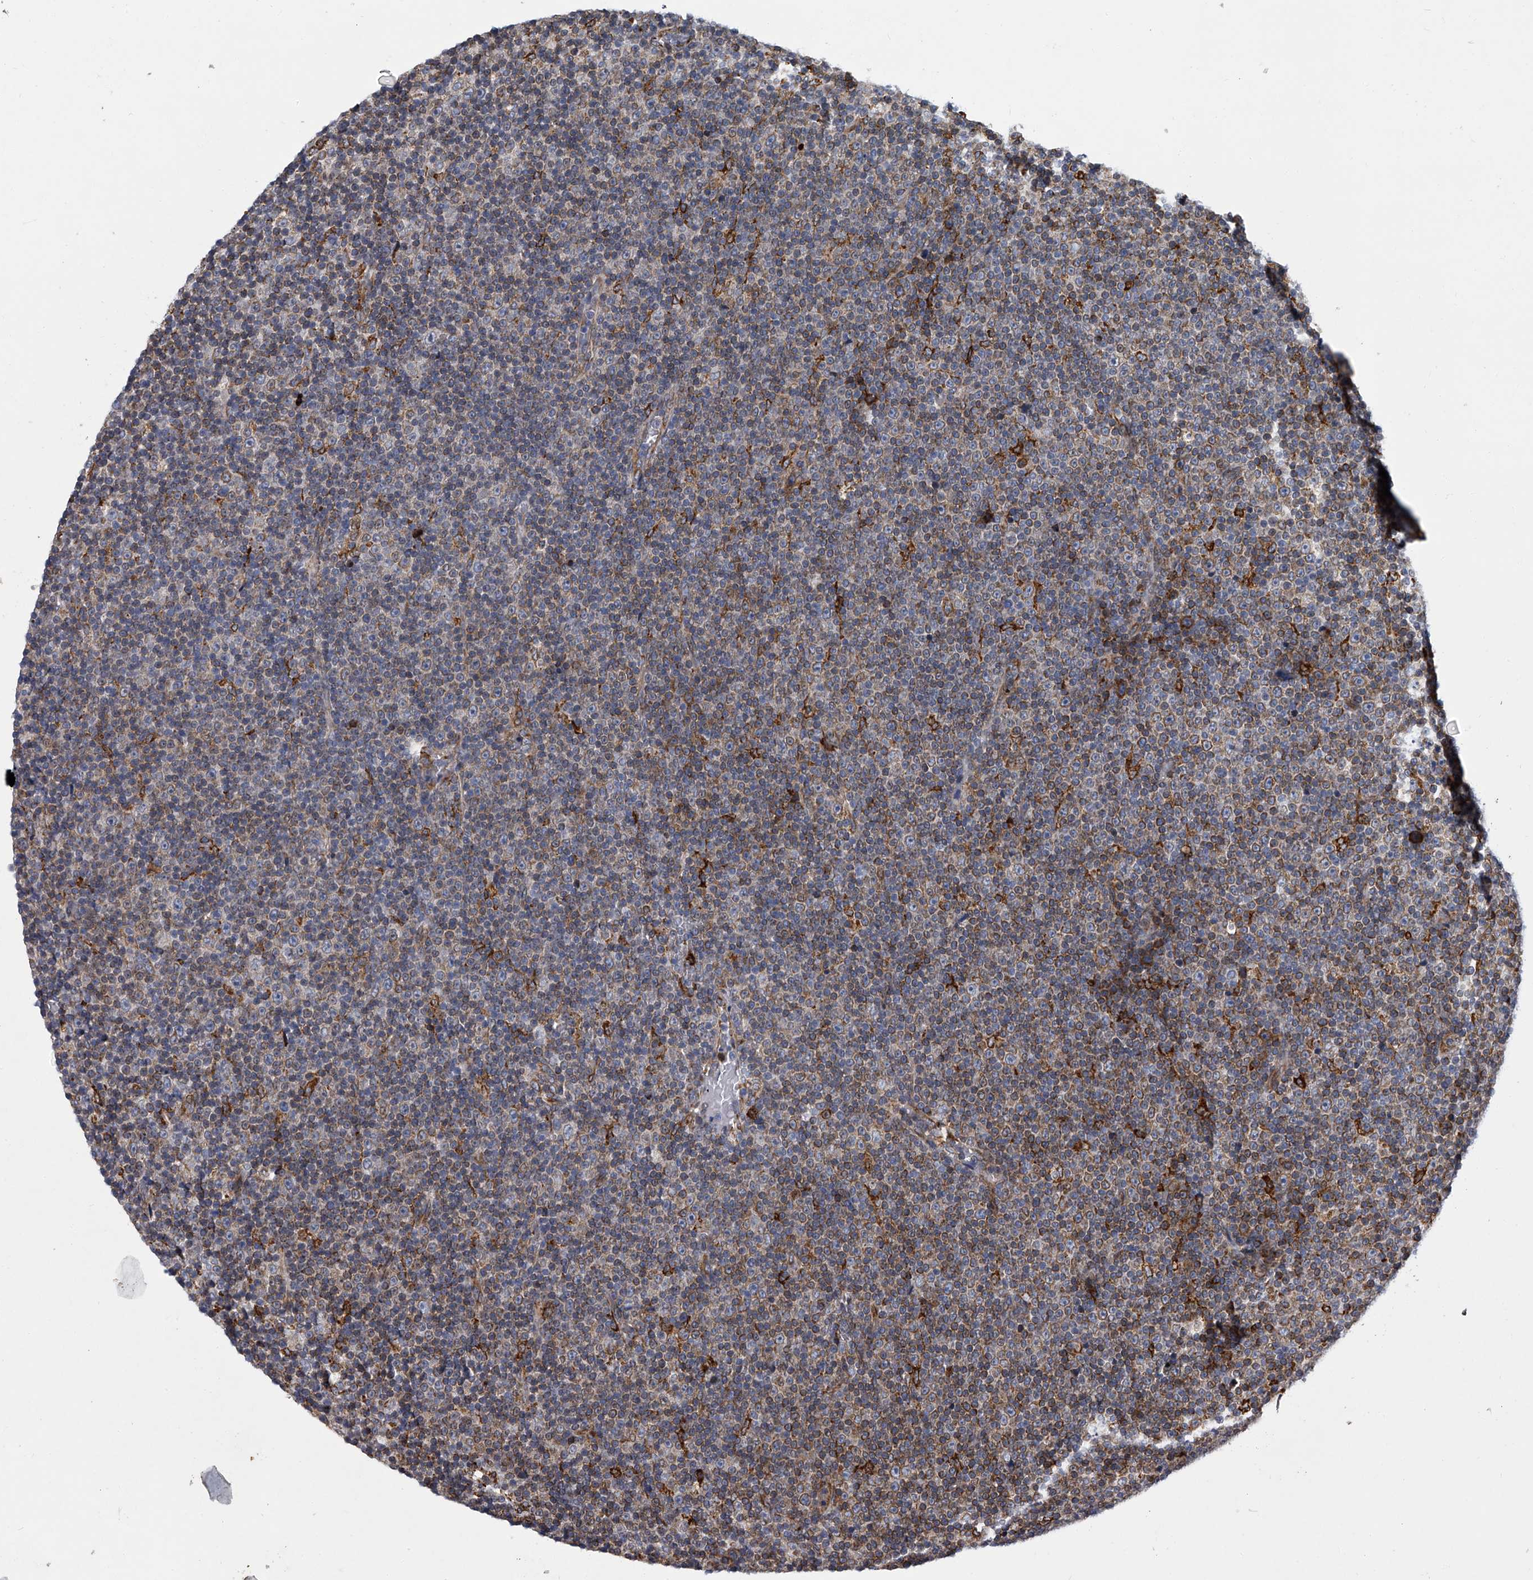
{"staining": {"intensity": "weak", "quantity": "25%-75%", "location": "cytoplasmic/membranous"}, "tissue": "lymphoma", "cell_type": "Tumor cells", "image_type": "cancer", "snomed": [{"axis": "morphology", "description": "Malignant lymphoma, non-Hodgkin's type, Low grade"}, {"axis": "topography", "description": "Lymph node"}], "caption": "Protein analysis of malignant lymphoma, non-Hodgkin's type (low-grade) tissue reveals weak cytoplasmic/membranous positivity in approximately 25%-75% of tumor cells.", "gene": "TMEM63C", "patient": {"sex": "female", "age": 67}}